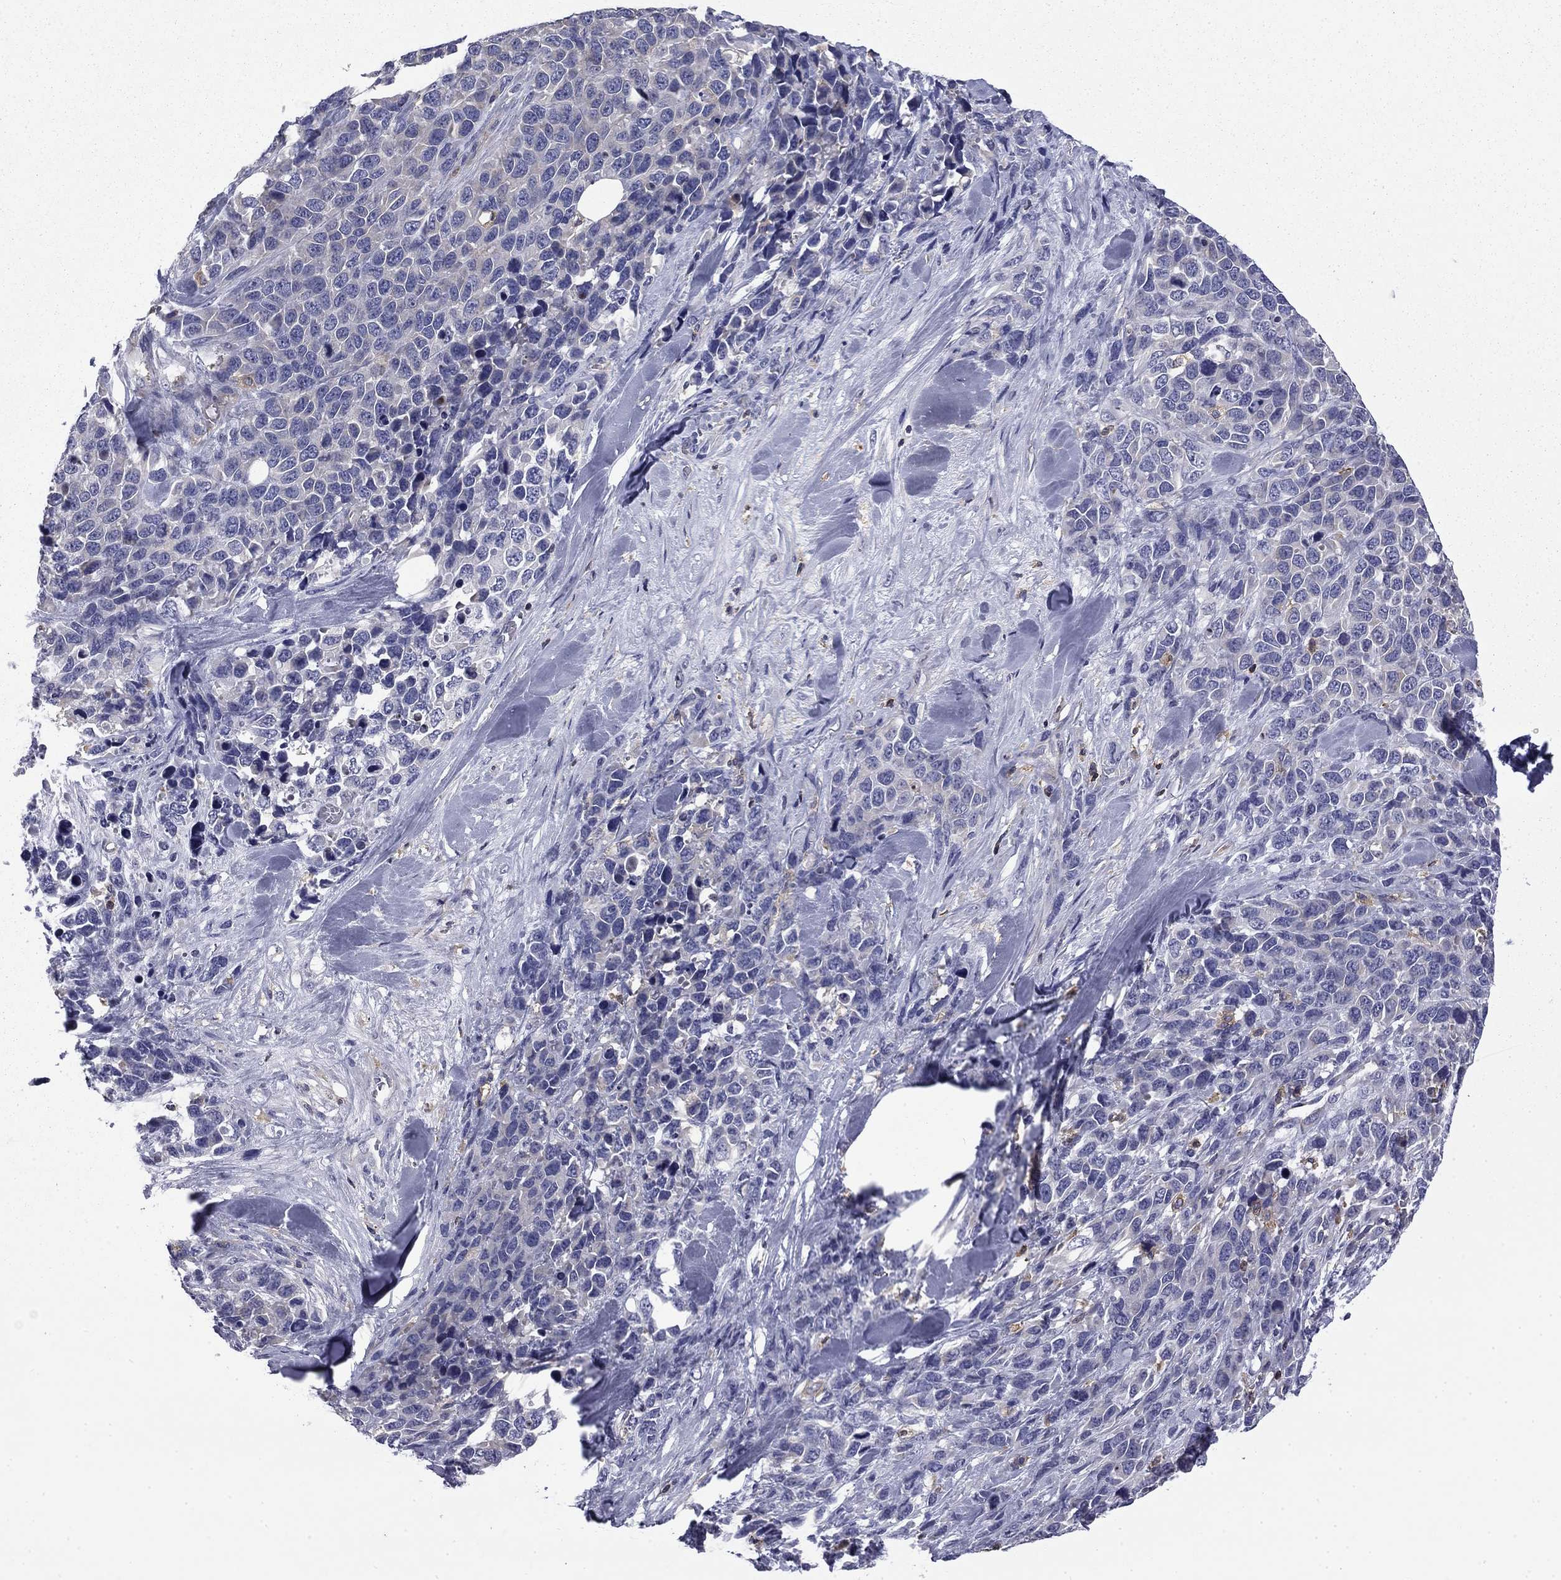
{"staining": {"intensity": "negative", "quantity": "none", "location": "none"}, "tissue": "melanoma", "cell_type": "Tumor cells", "image_type": "cancer", "snomed": [{"axis": "morphology", "description": "Malignant melanoma, Metastatic site"}, {"axis": "topography", "description": "Skin"}], "caption": "IHC of malignant melanoma (metastatic site) demonstrates no staining in tumor cells.", "gene": "ARHGAP45", "patient": {"sex": "male", "age": 84}}